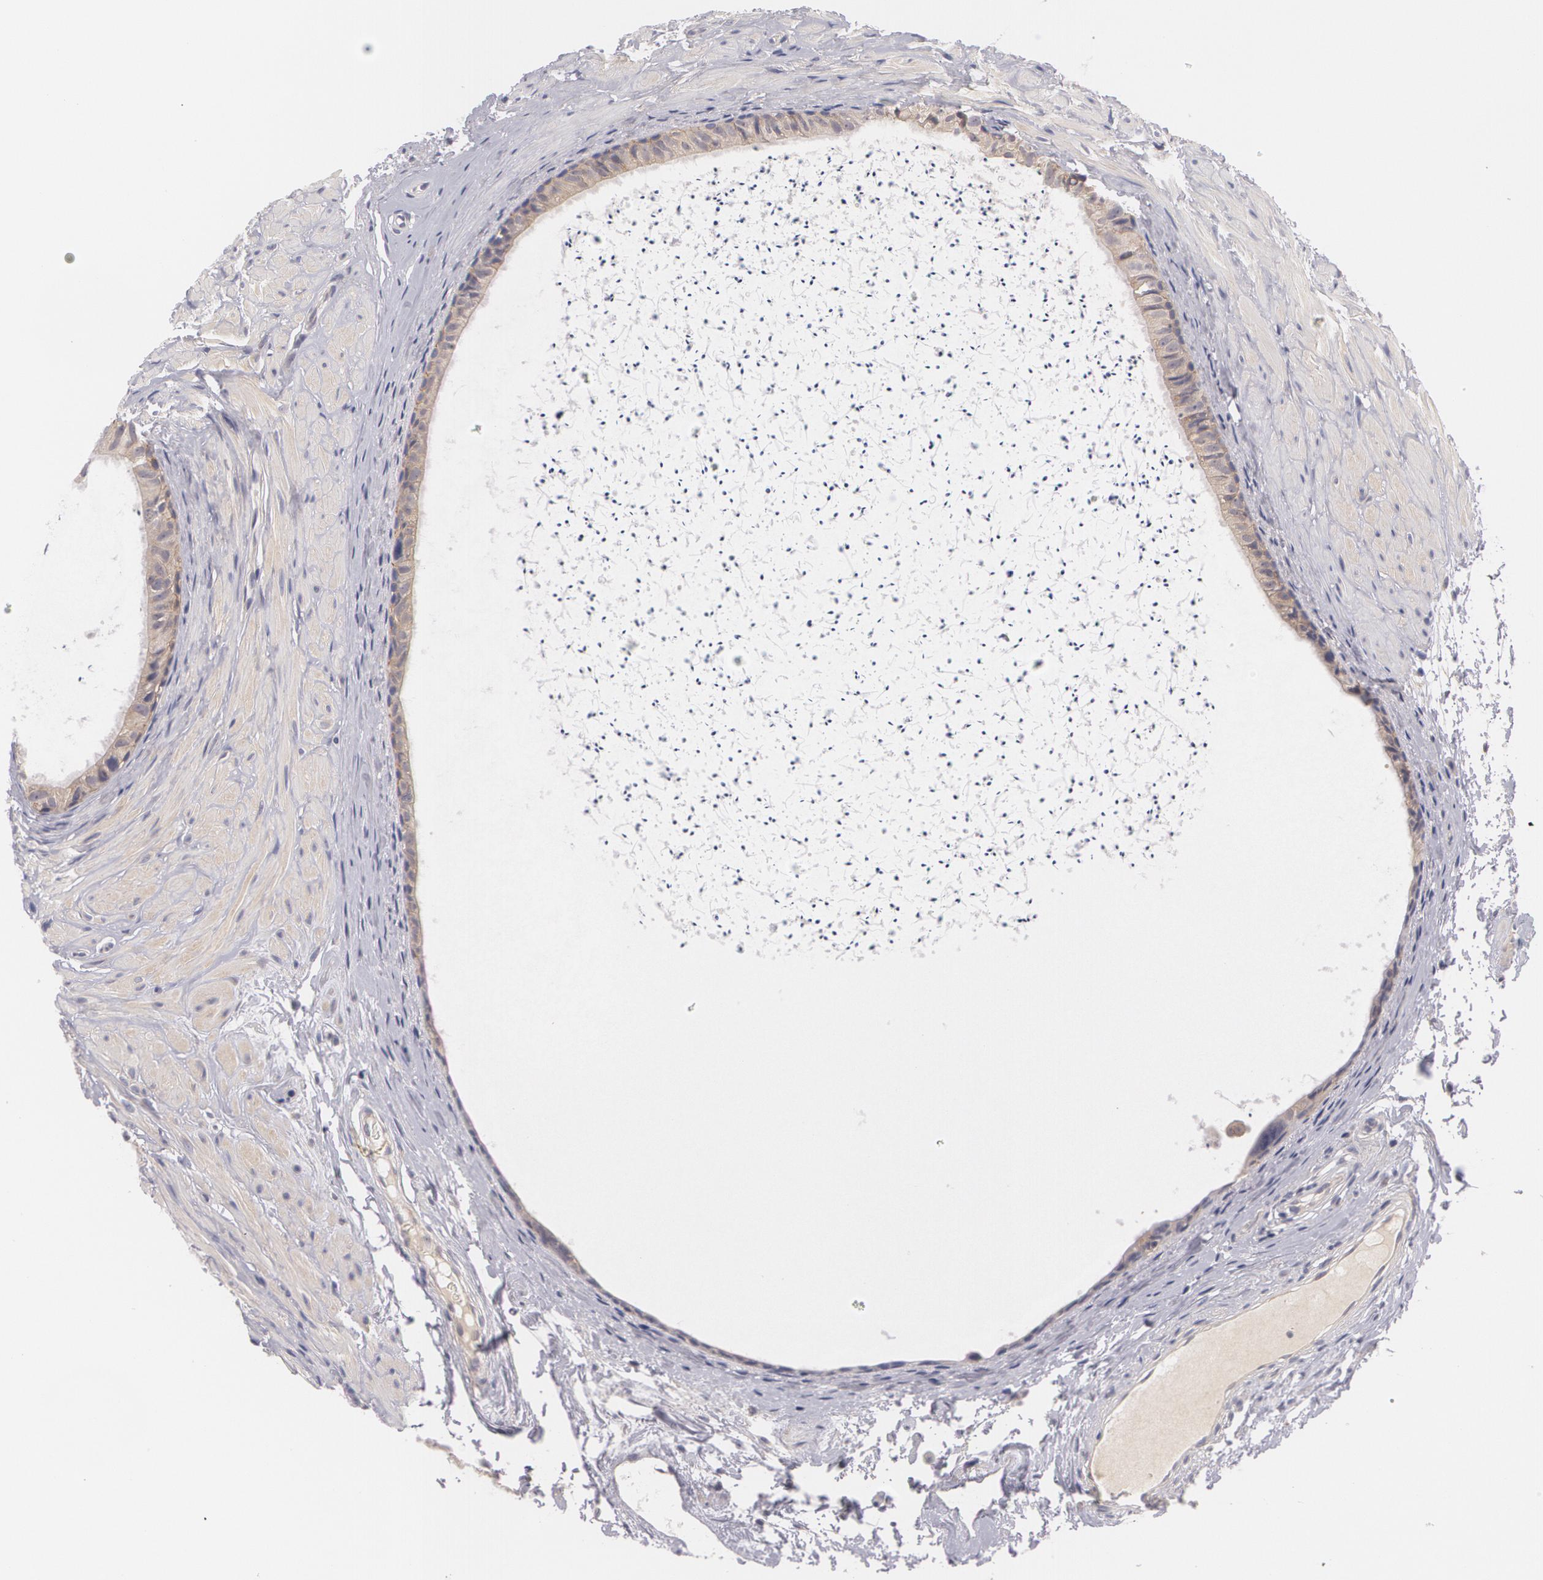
{"staining": {"intensity": "weak", "quantity": ">75%", "location": "cytoplasmic/membranous"}, "tissue": "epididymis", "cell_type": "Glandular cells", "image_type": "normal", "snomed": [{"axis": "morphology", "description": "Normal tissue, NOS"}, {"axis": "topography", "description": "Epididymis"}], "caption": "This image displays unremarkable epididymis stained with immunohistochemistry to label a protein in brown. The cytoplasmic/membranous of glandular cells show weak positivity for the protein. Nuclei are counter-stained blue.", "gene": "CASK", "patient": {"sex": "male", "age": 77}}